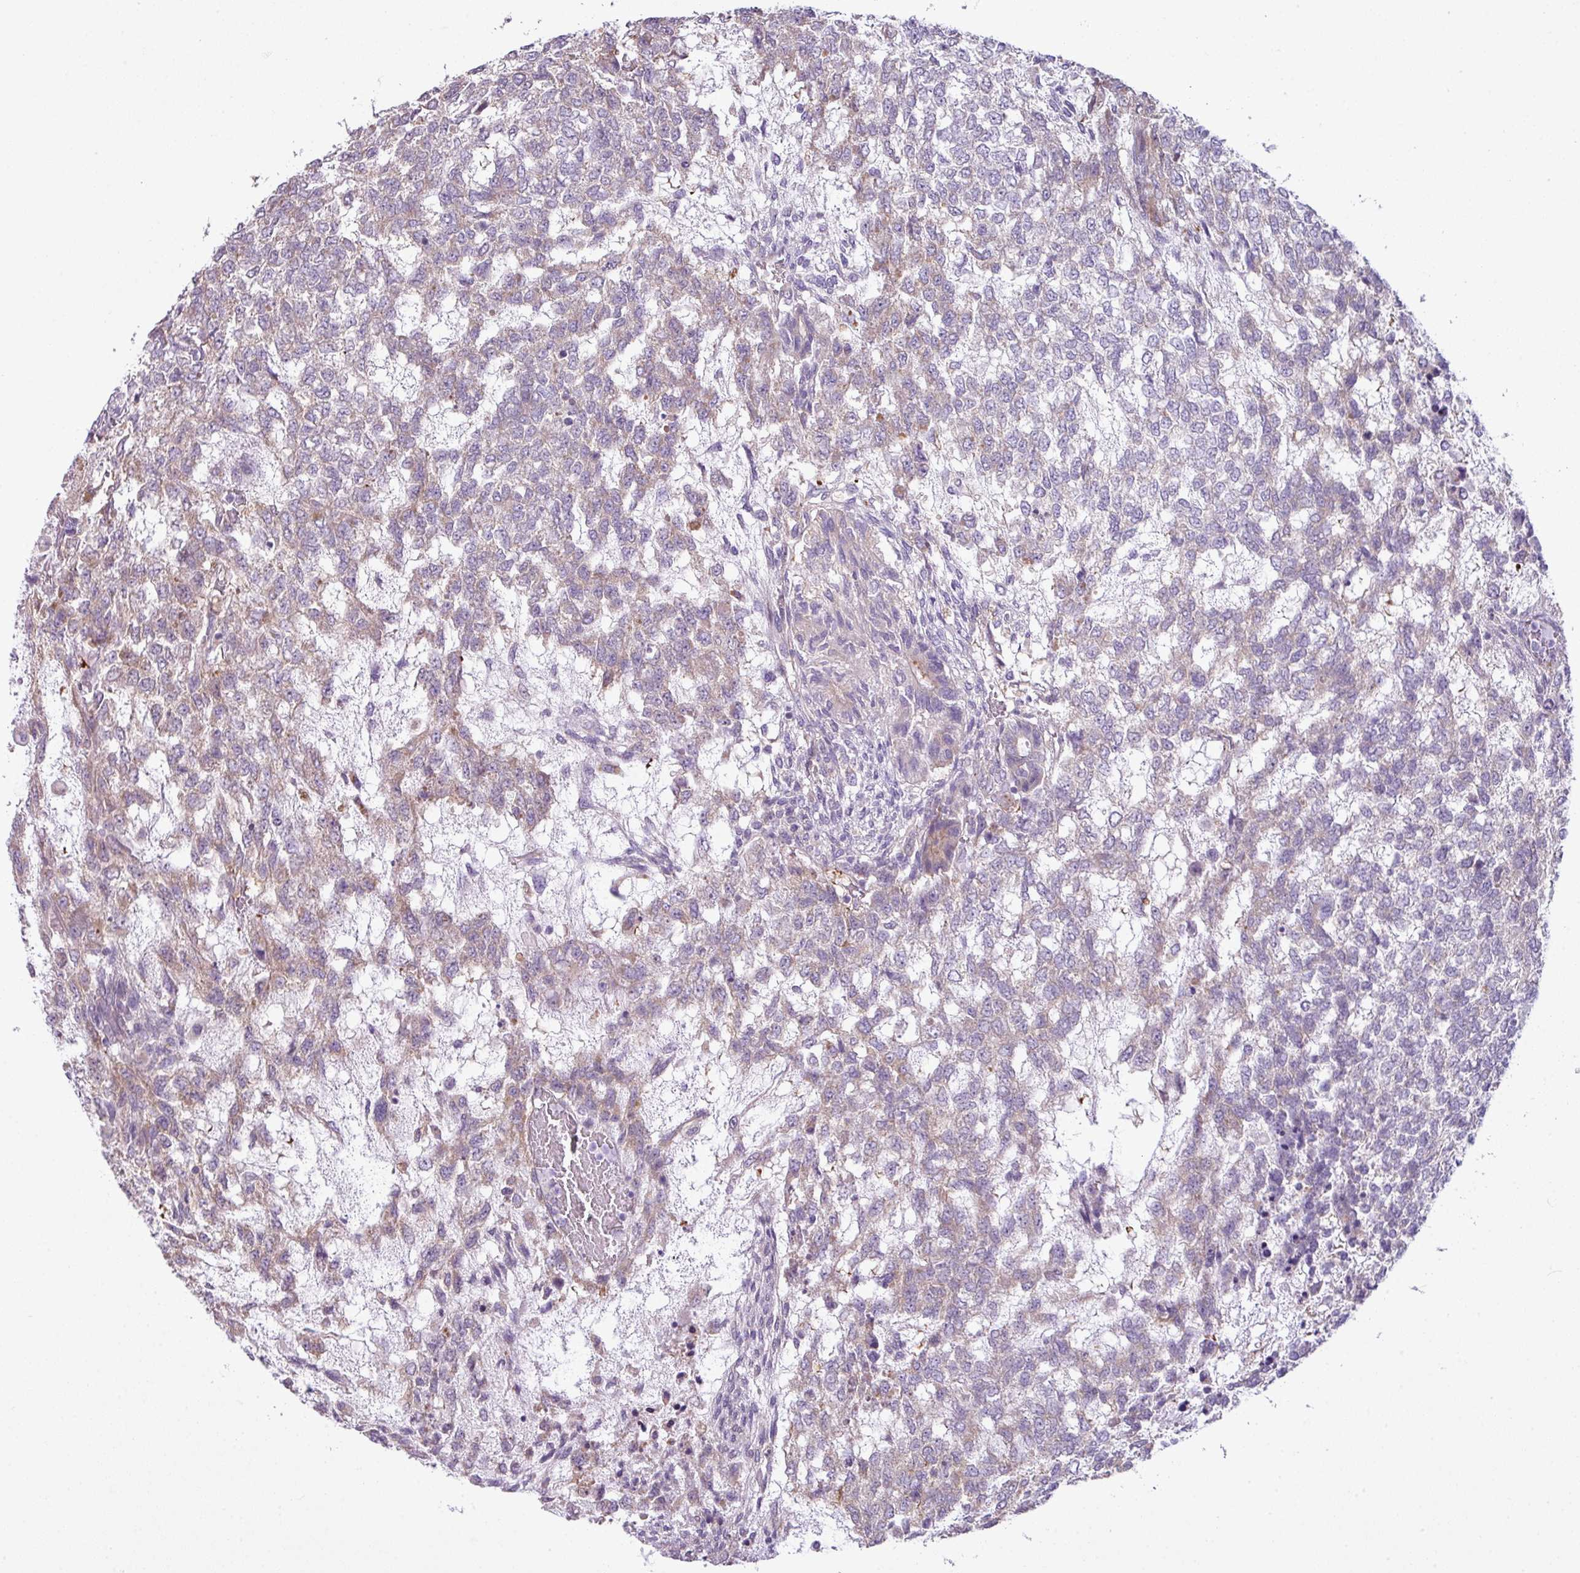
{"staining": {"intensity": "weak", "quantity": ">75%", "location": "cytoplasmic/membranous"}, "tissue": "testis cancer", "cell_type": "Tumor cells", "image_type": "cancer", "snomed": [{"axis": "morphology", "description": "Carcinoma, Embryonal, NOS"}, {"axis": "topography", "description": "Testis"}], "caption": "An image of human testis cancer (embryonal carcinoma) stained for a protein displays weak cytoplasmic/membranous brown staining in tumor cells.", "gene": "CAMK2B", "patient": {"sex": "male", "age": 23}}